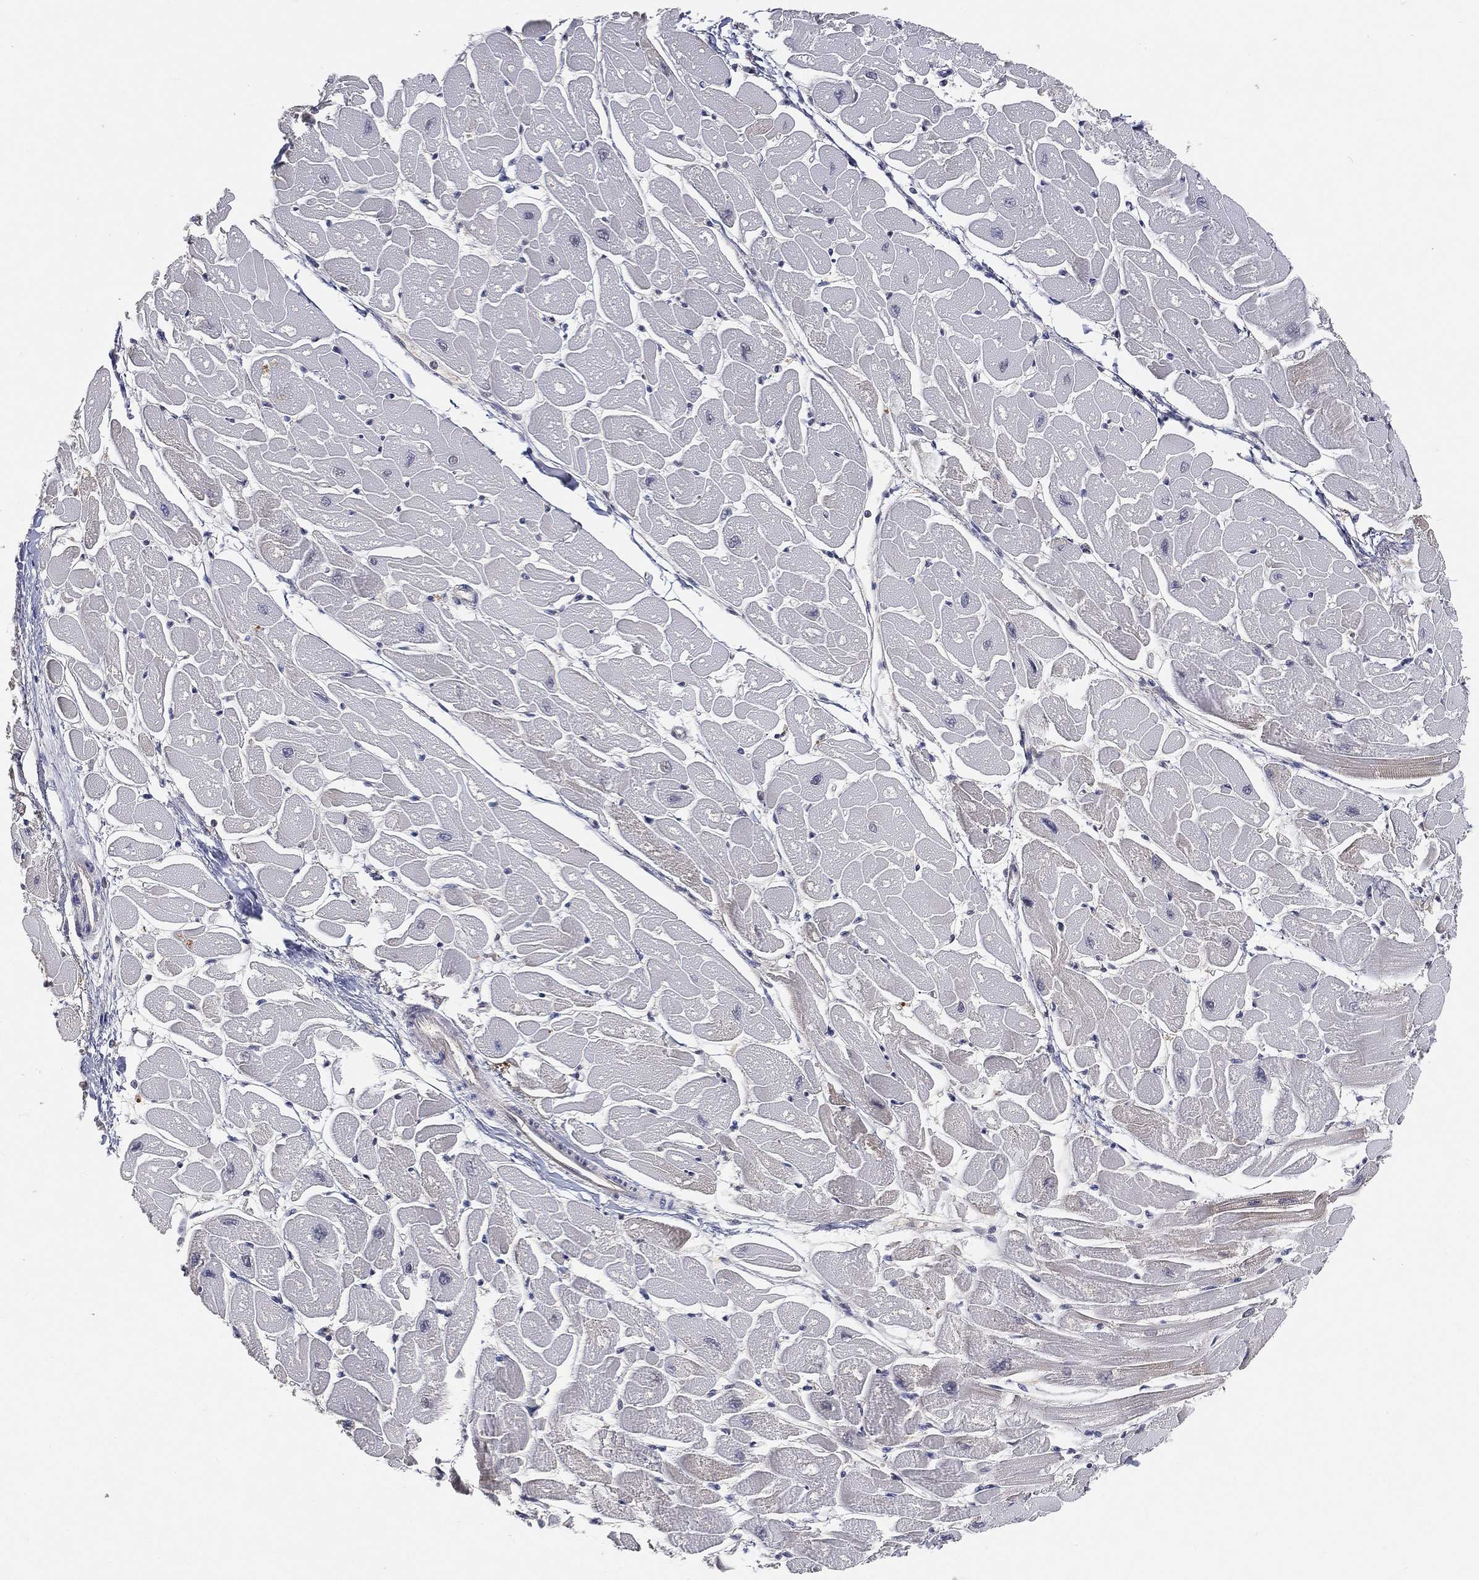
{"staining": {"intensity": "moderate", "quantity": "<25%", "location": "cytoplasmic/membranous"}, "tissue": "heart muscle", "cell_type": "Cardiomyocytes", "image_type": "normal", "snomed": [{"axis": "morphology", "description": "Normal tissue, NOS"}, {"axis": "topography", "description": "Heart"}], "caption": "Immunohistochemistry staining of unremarkable heart muscle, which exhibits low levels of moderate cytoplasmic/membranous staining in about <25% of cardiomyocytes indicating moderate cytoplasmic/membranous protein staining. The staining was performed using DAB (3,3'-diaminobenzidine) (brown) for protein detection and nuclei were counterstained in hematoxylin (blue).", "gene": "MAPK1", "patient": {"sex": "male", "age": 57}}